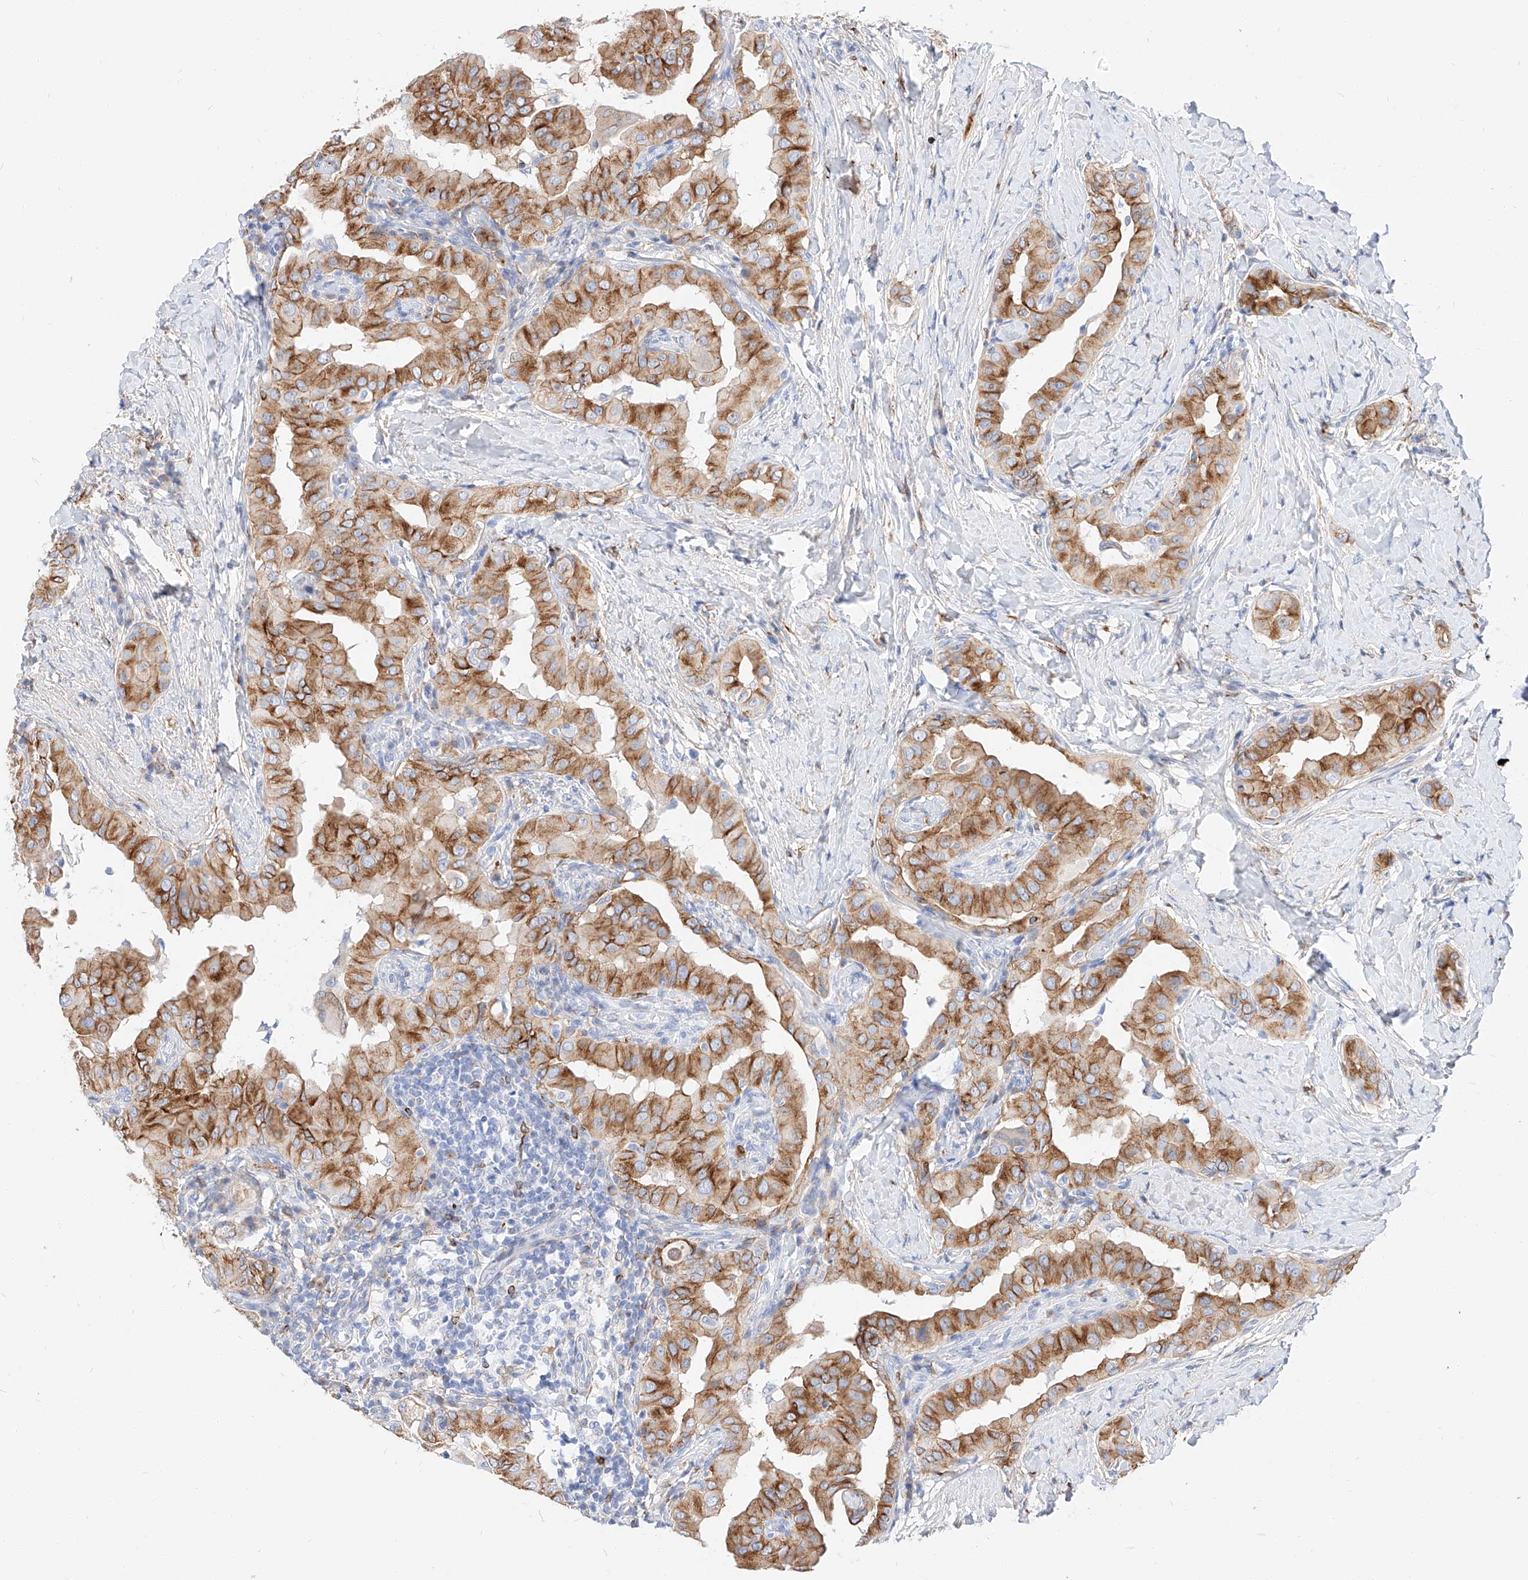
{"staining": {"intensity": "moderate", "quantity": ">75%", "location": "cytoplasmic/membranous"}, "tissue": "thyroid cancer", "cell_type": "Tumor cells", "image_type": "cancer", "snomed": [{"axis": "morphology", "description": "Papillary adenocarcinoma, NOS"}, {"axis": "topography", "description": "Thyroid gland"}], "caption": "There is medium levels of moderate cytoplasmic/membranous staining in tumor cells of thyroid papillary adenocarcinoma, as demonstrated by immunohistochemical staining (brown color).", "gene": "MAP7", "patient": {"sex": "male", "age": 33}}